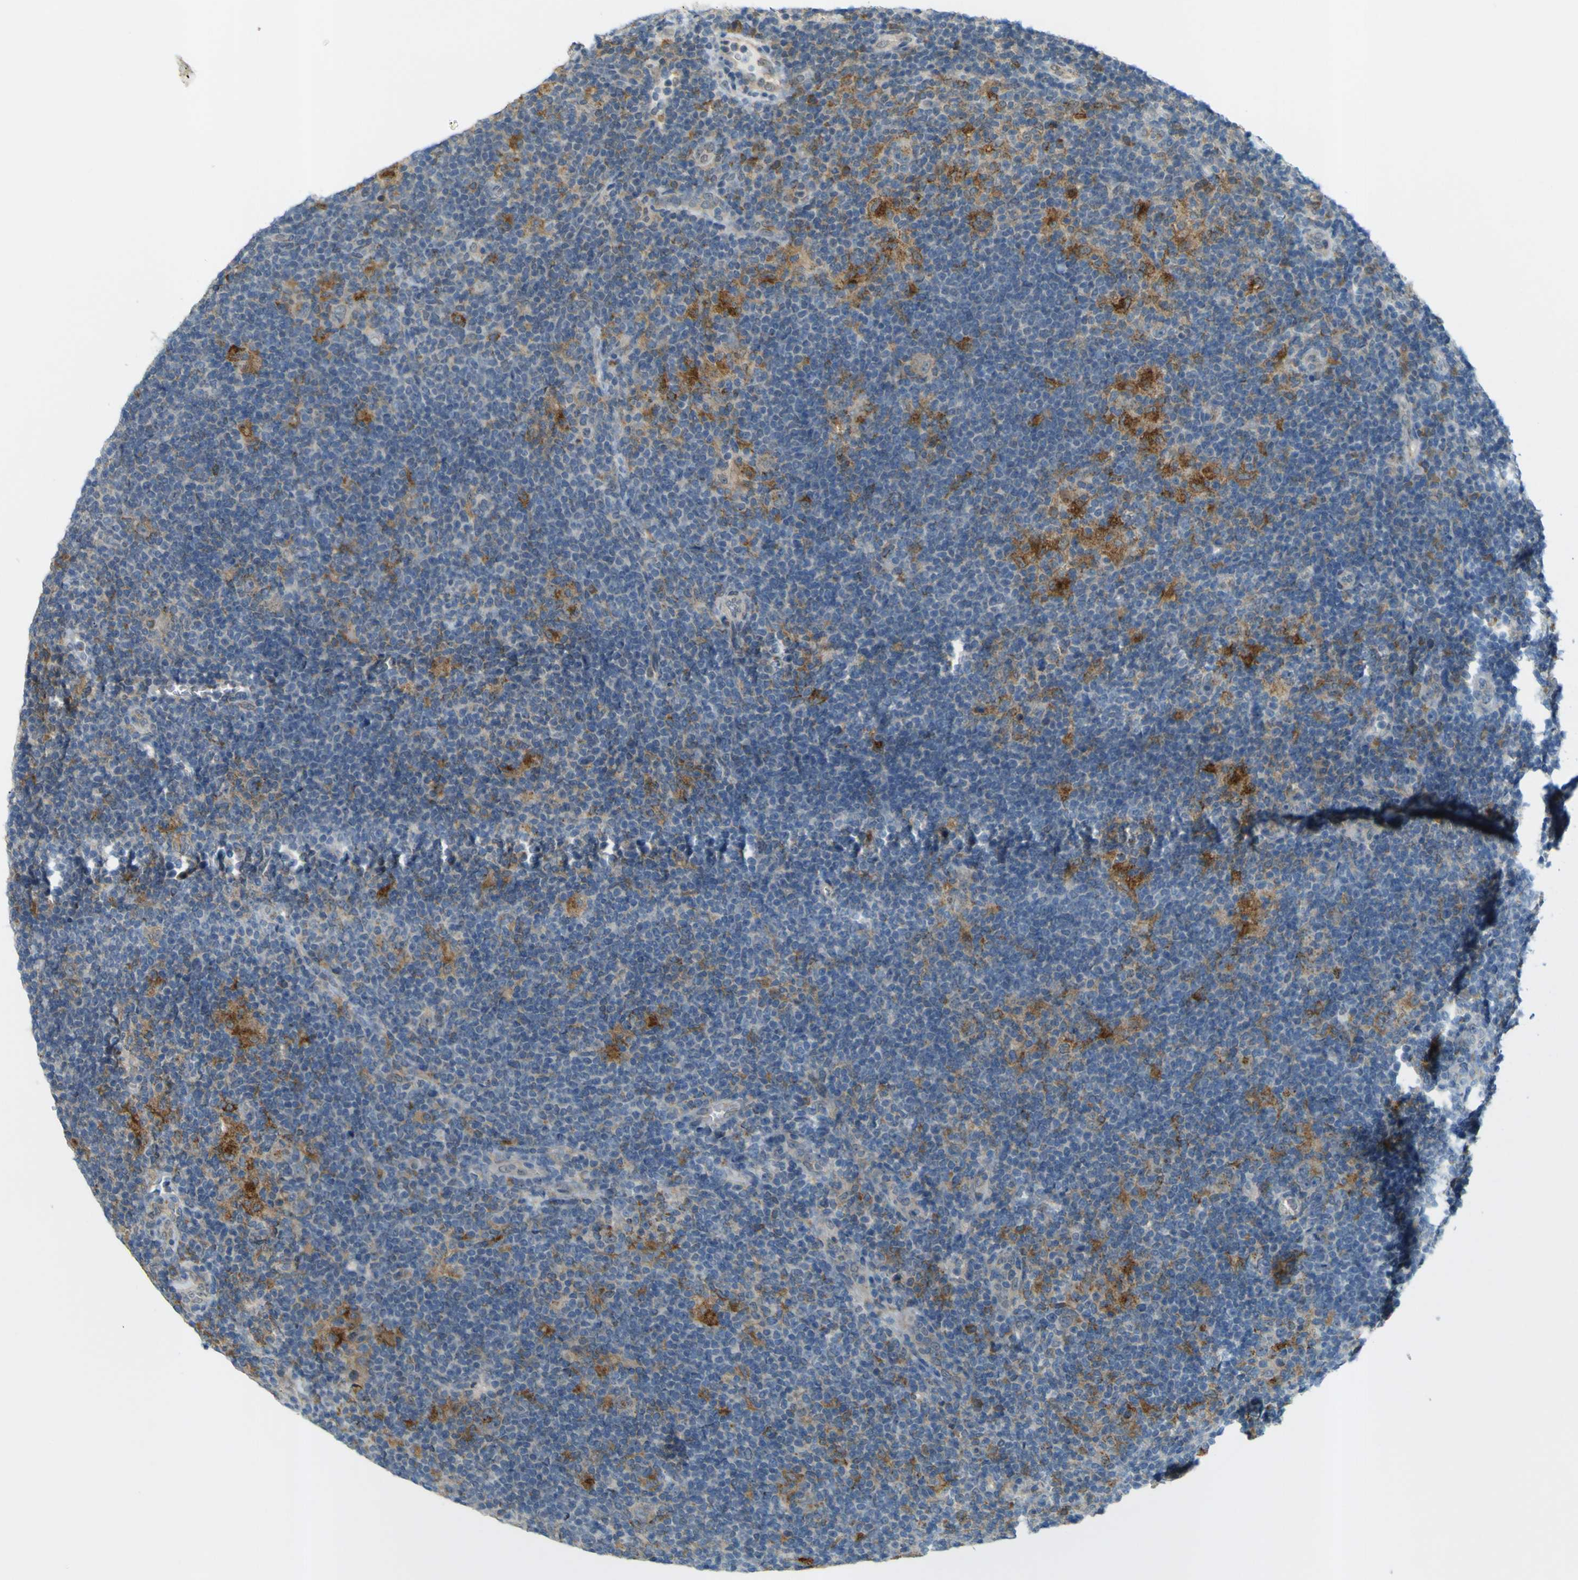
{"staining": {"intensity": "negative", "quantity": "none", "location": "none"}, "tissue": "lymphoma", "cell_type": "Tumor cells", "image_type": "cancer", "snomed": [{"axis": "morphology", "description": "Hodgkin's disease, NOS"}, {"axis": "topography", "description": "Lymph node"}], "caption": "The photomicrograph displays no significant positivity in tumor cells of lymphoma.", "gene": "IGF2R", "patient": {"sex": "female", "age": 57}}